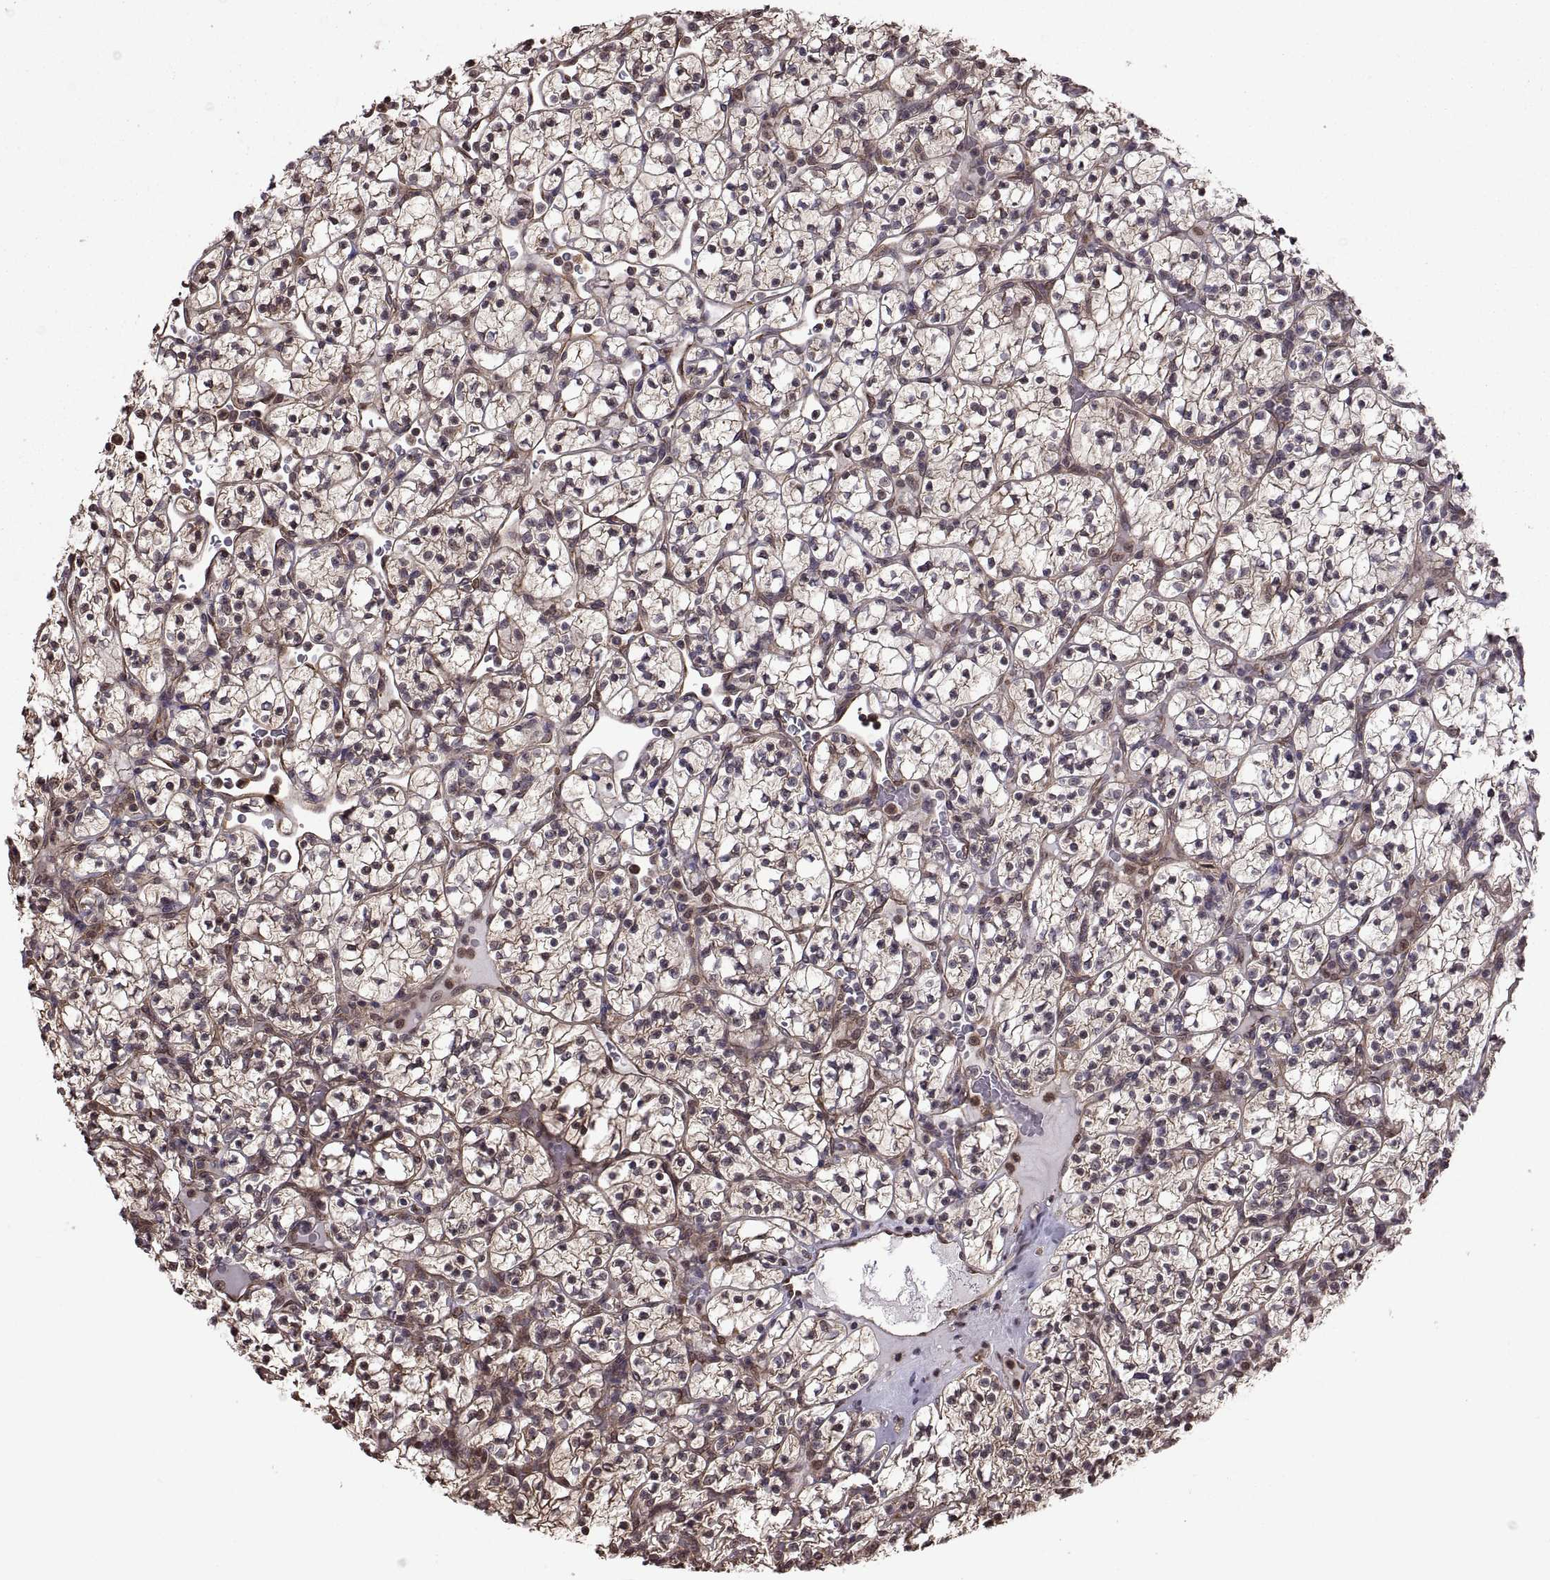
{"staining": {"intensity": "weak", "quantity": ">75%", "location": "cytoplasmic/membranous"}, "tissue": "renal cancer", "cell_type": "Tumor cells", "image_type": "cancer", "snomed": [{"axis": "morphology", "description": "Adenocarcinoma, NOS"}, {"axis": "topography", "description": "Kidney"}], "caption": "Renal cancer (adenocarcinoma) stained with DAB immunohistochemistry exhibits low levels of weak cytoplasmic/membranous expression in about >75% of tumor cells. (Brightfield microscopy of DAB IHC at high magnification).", "gene": "ARRB1", "patient": {"sex": "female", "age": 89}}